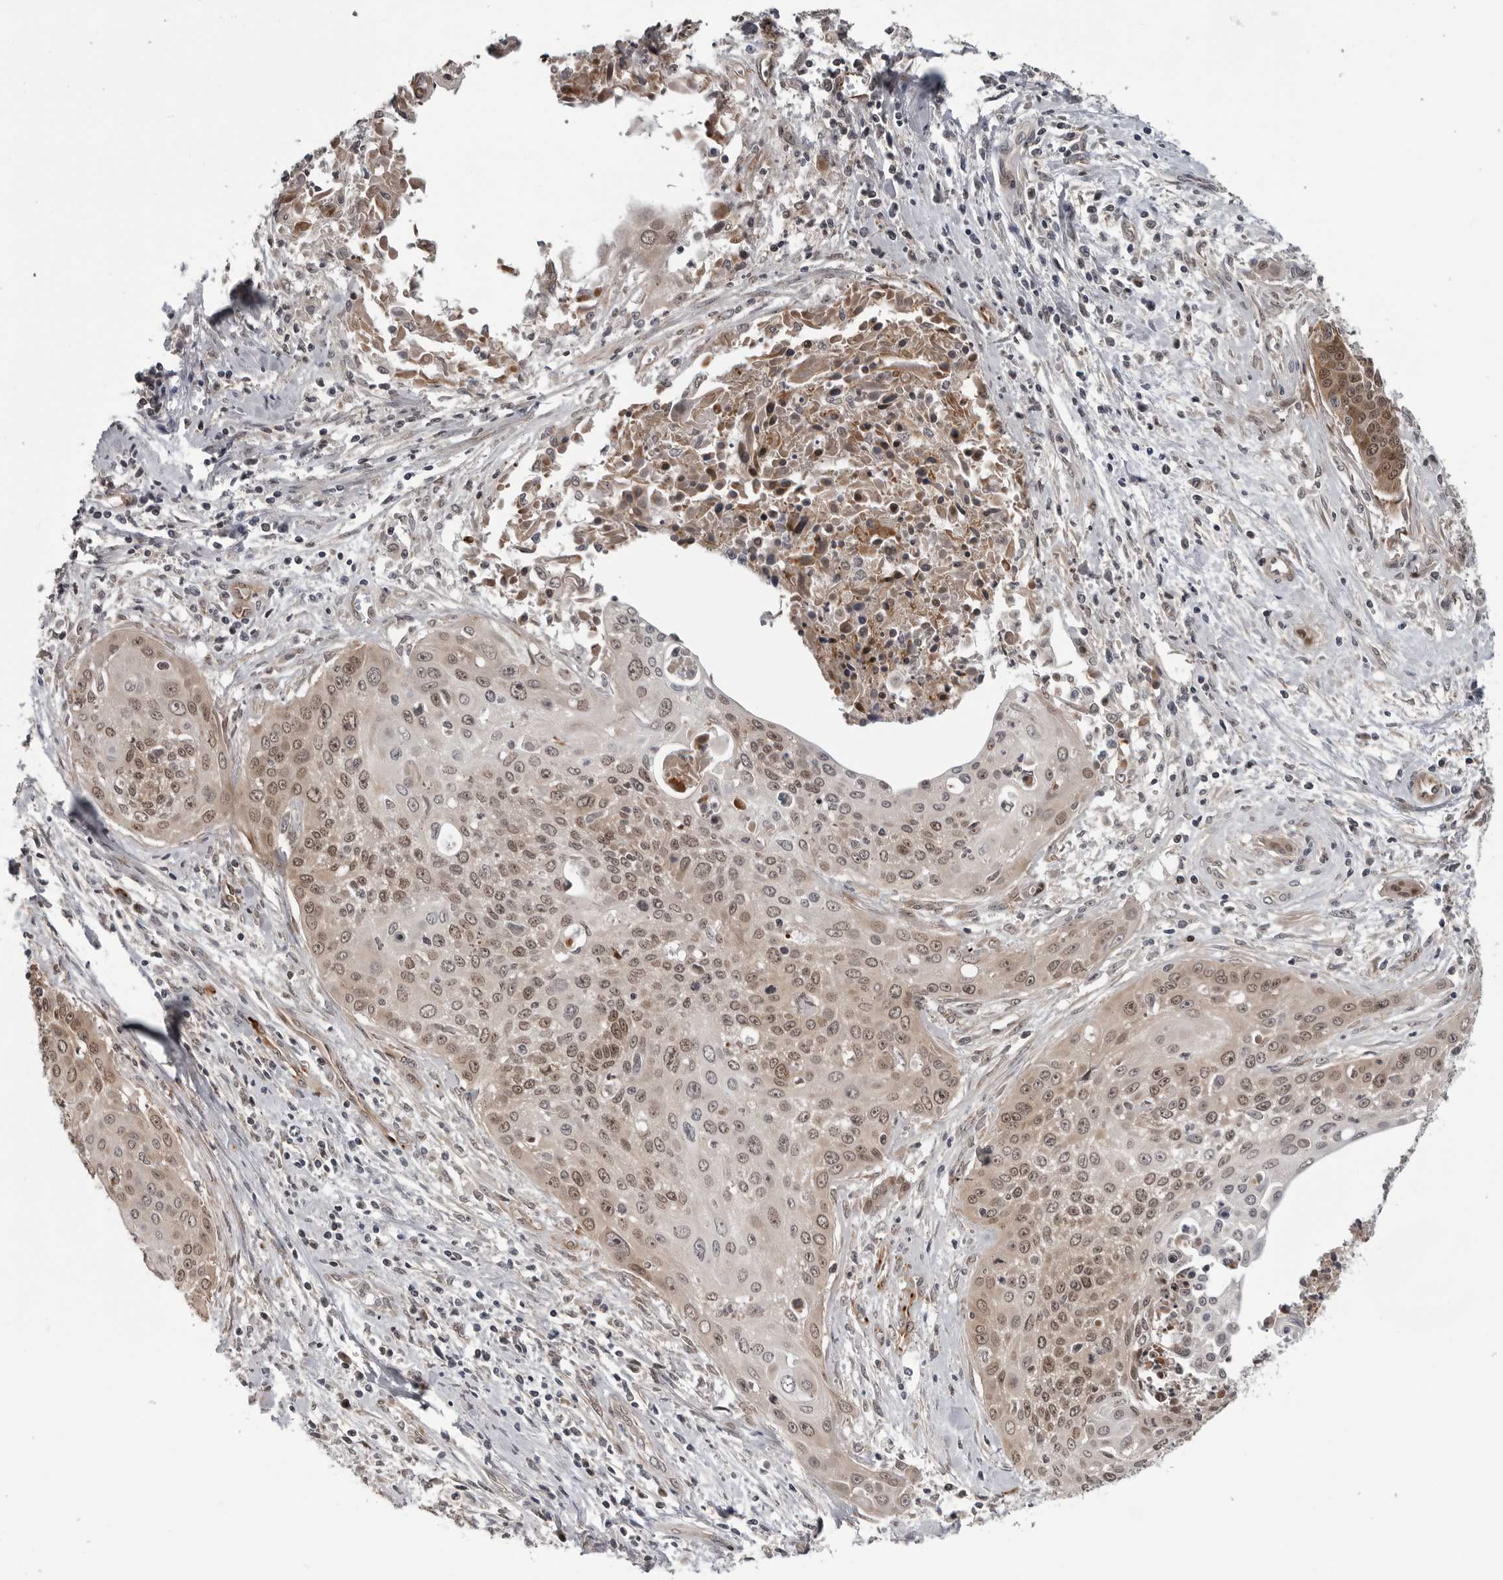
{"staining": {"intensity": "moderate", "quantity": ">75%", "location": "nuclear"}, "tissue": "cervical cancer", "cell_type": "Tumor cells", "image_type": "cancer", "snomed": [{"axis": "morphology", "description": "Squamous cell carcinoma, NOS"}, {"axis": "topography", "description": "Cervix"}], "caption": "The image demonstrates staining of cervical cancer, revealing moderate nuclear protein positivity (brown color) within tumor cells. The staining was performed using DAB (3,3'-diaminobenzidine) to visualize the protein expression in brown, while the nuclei were stained in blue with hematoxylin (Magnification: 20x).", "gene": "FAAP100", "patient": {"sex": "female", "age": 55}}